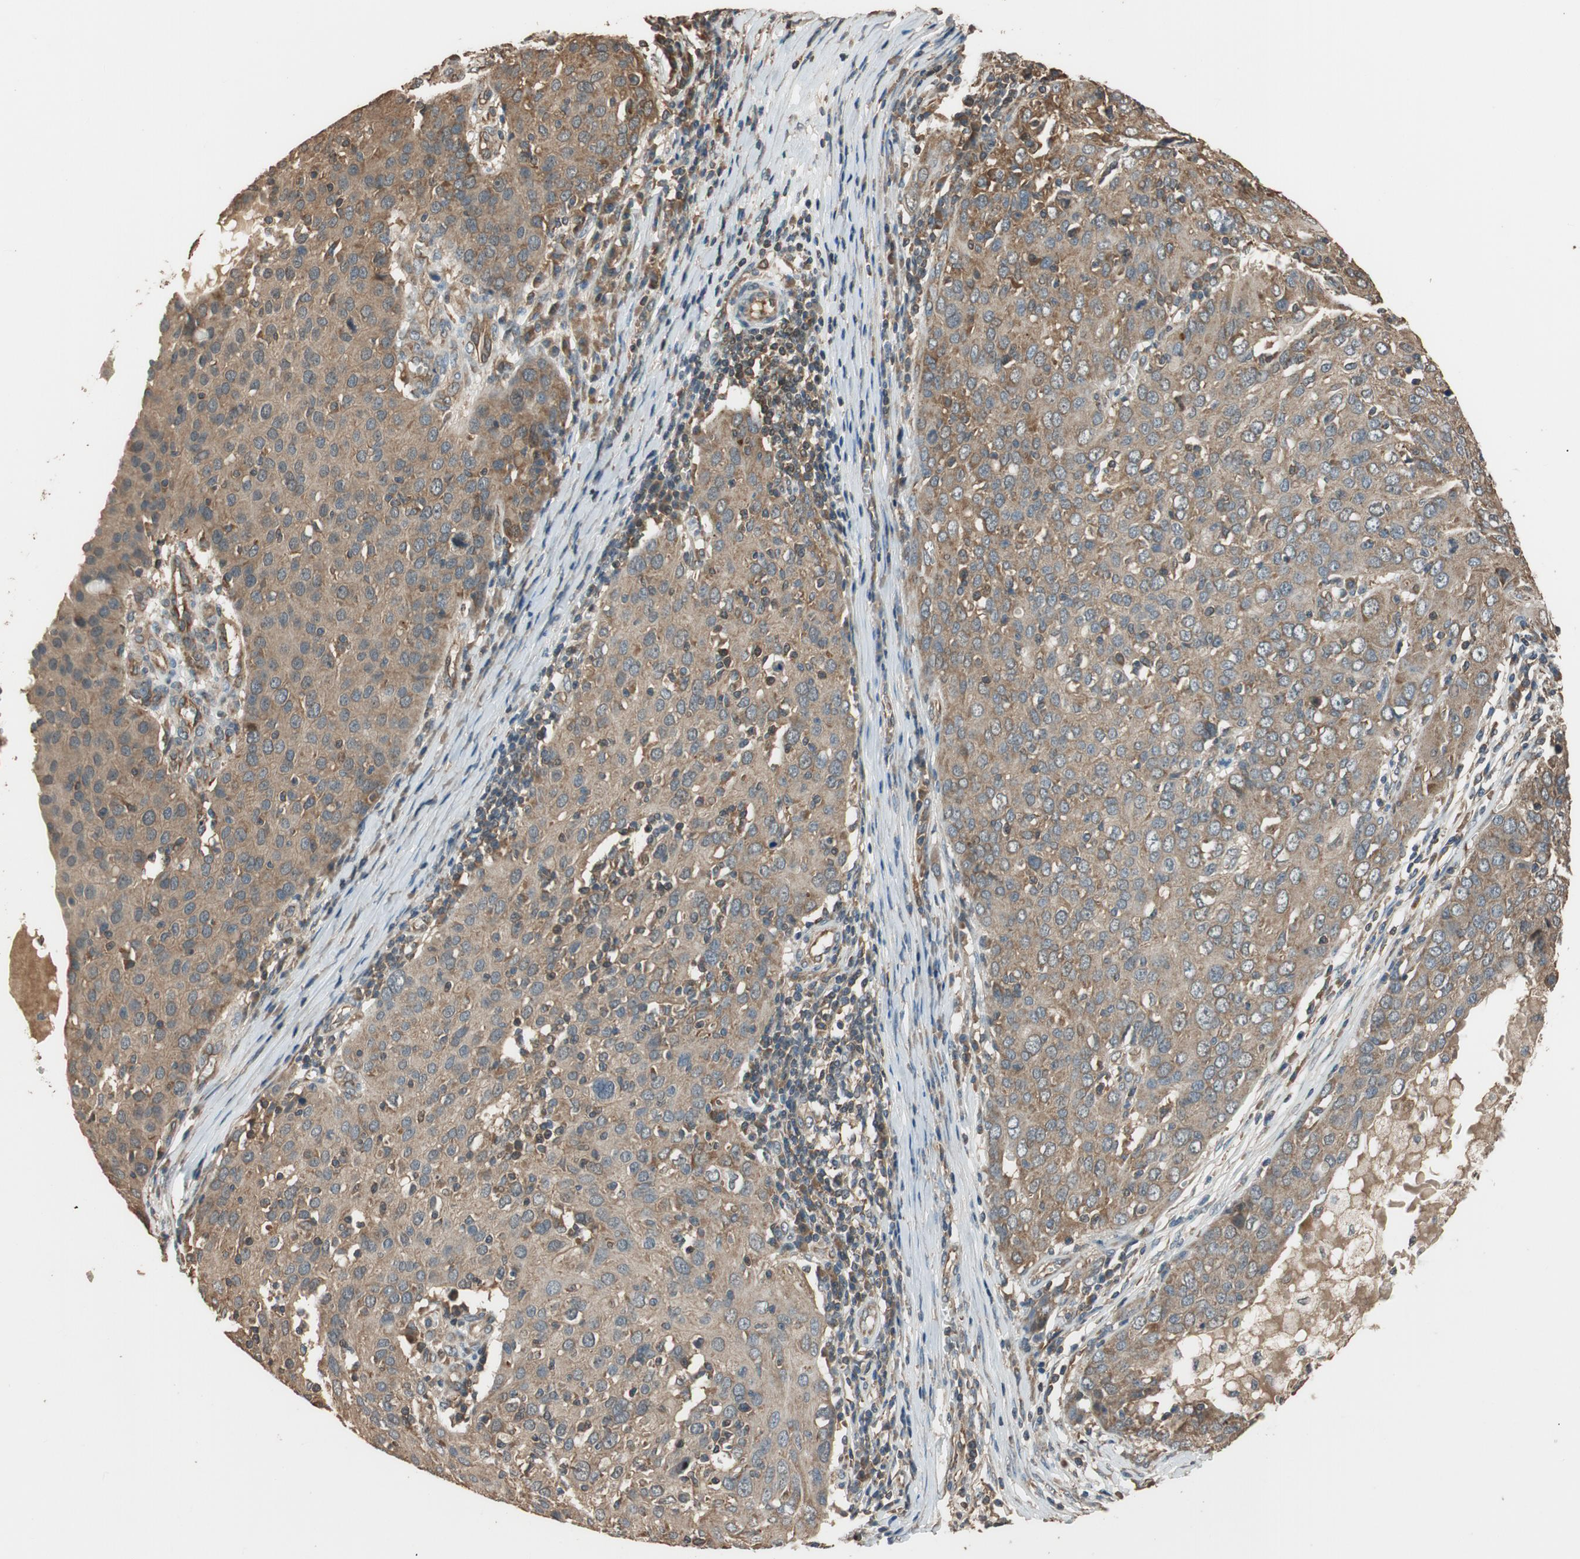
{"staining": {"intensity": "moderate", "quantity": ">75%", "location": "cytoplasmic/membranous"}, "tissue": "ovarian cancer", "cell_type": "Tumor cells", "image_type": "cancer", "snomed": [{"axis": "morphology", "description": "Carcinoma, endometroid"}, {"axis": "topography", "description": "Ovary"}], "caption": "Tumor cells demonstrate moderate cytoplasmic/membranous staining in about >75% of cells in endometroid carcinoma (ovarian). The staining was performed using DAB (3,3'-diaminobenzidine) to visualize the protein expression in brown, while the nuclei were stained in blue with hematoxylin (Magnification: 20x).", "gene": "MST1R", "patient": {"sex": "female", "age": 50}}